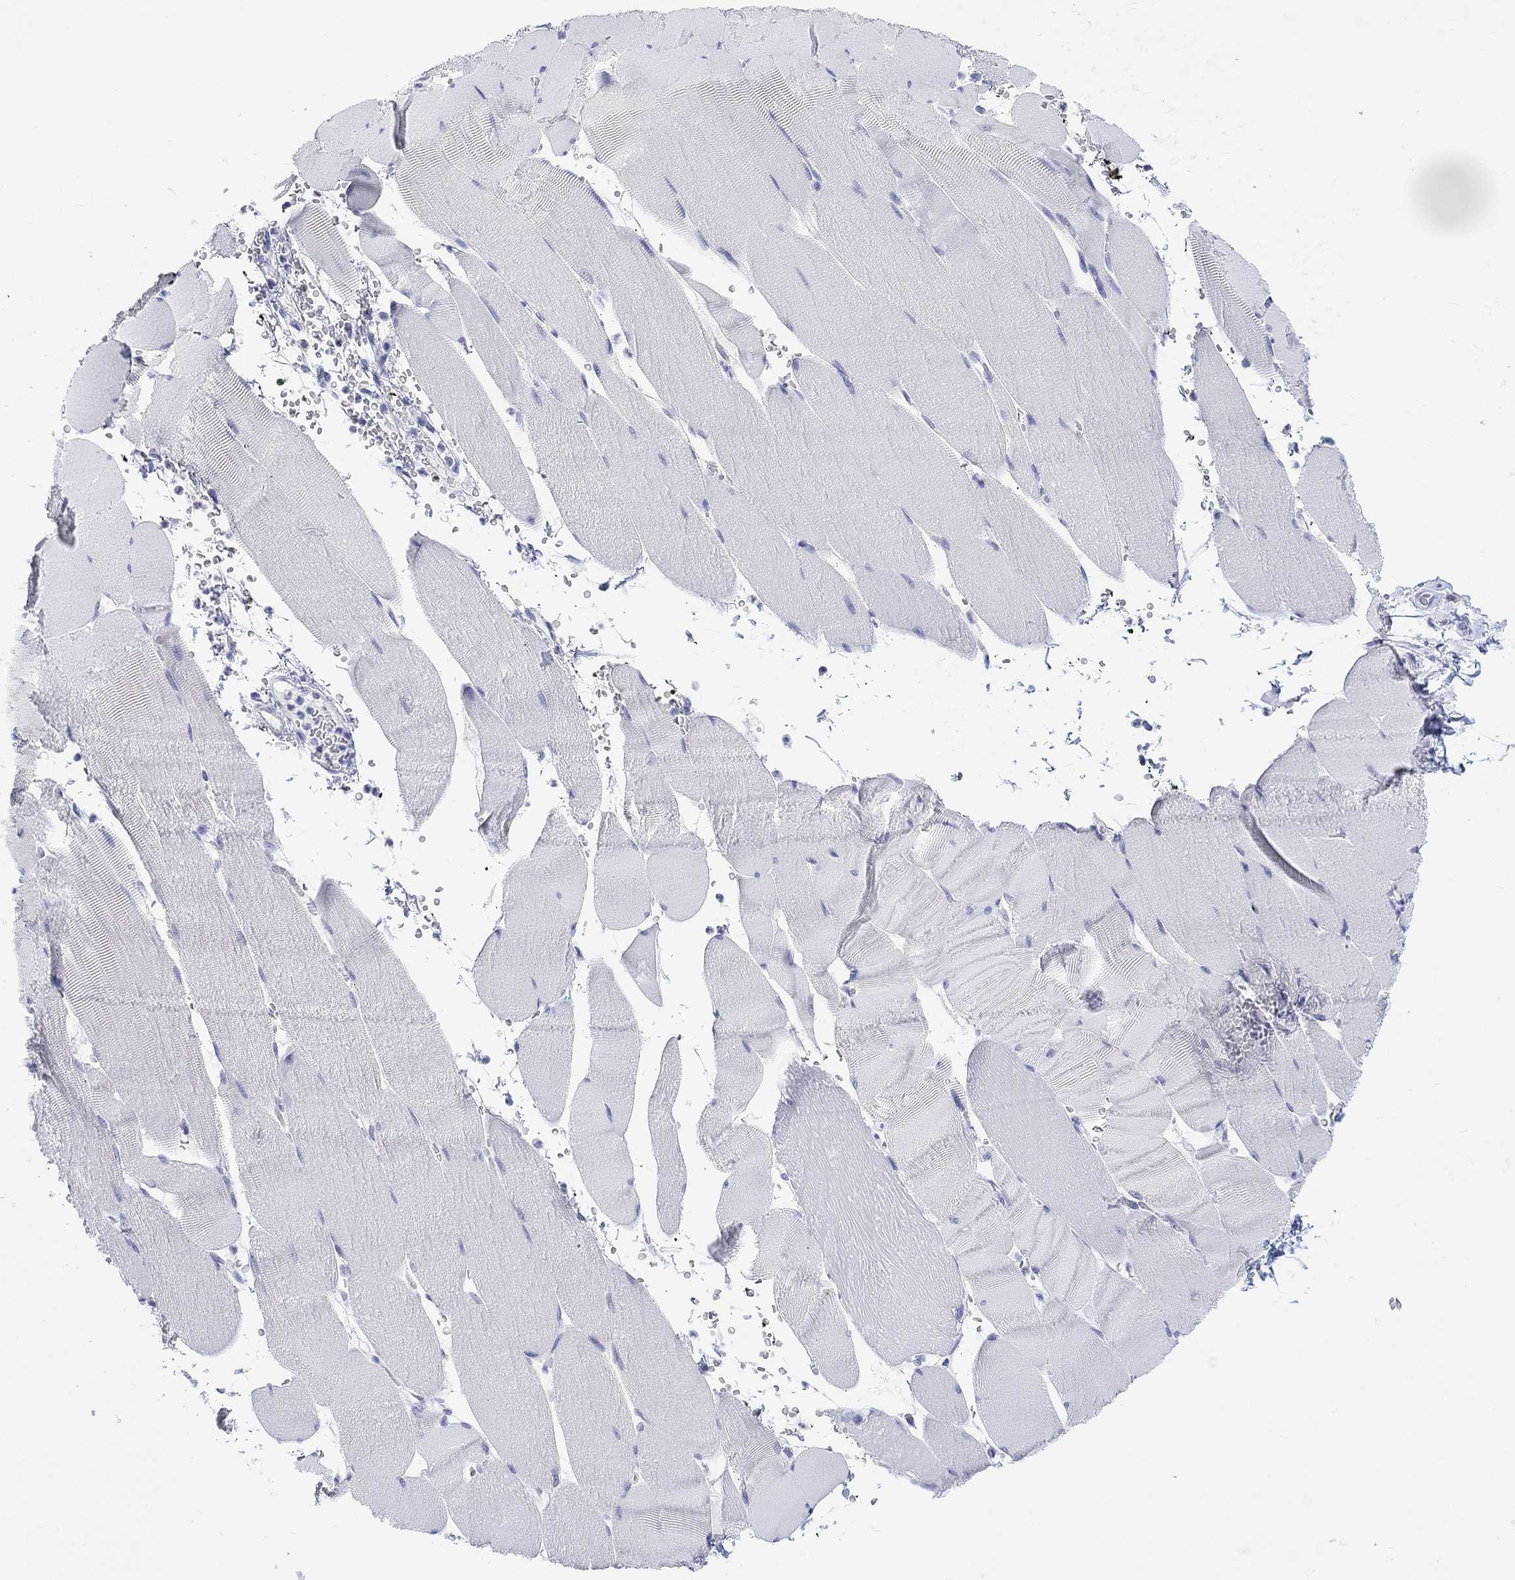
{"staining": {"intensity": "negative", "quantity": "none", "location": "none"}, "tissue": "skeletal muscle", "cell_type": "Myocytes", "image_type": "normal", "snomed": [{"axis": "morphology", "description": "Normal tissue, NOS"}, {"axis": "topography", "description": "Skeletal muscle"}], "caption": "Immunohistochemistry (IHC) of benign skeletal muscle reveals no staining in myocytes.", "gene": "MSI1", "patient": {"sex": "male", "age": 56}}